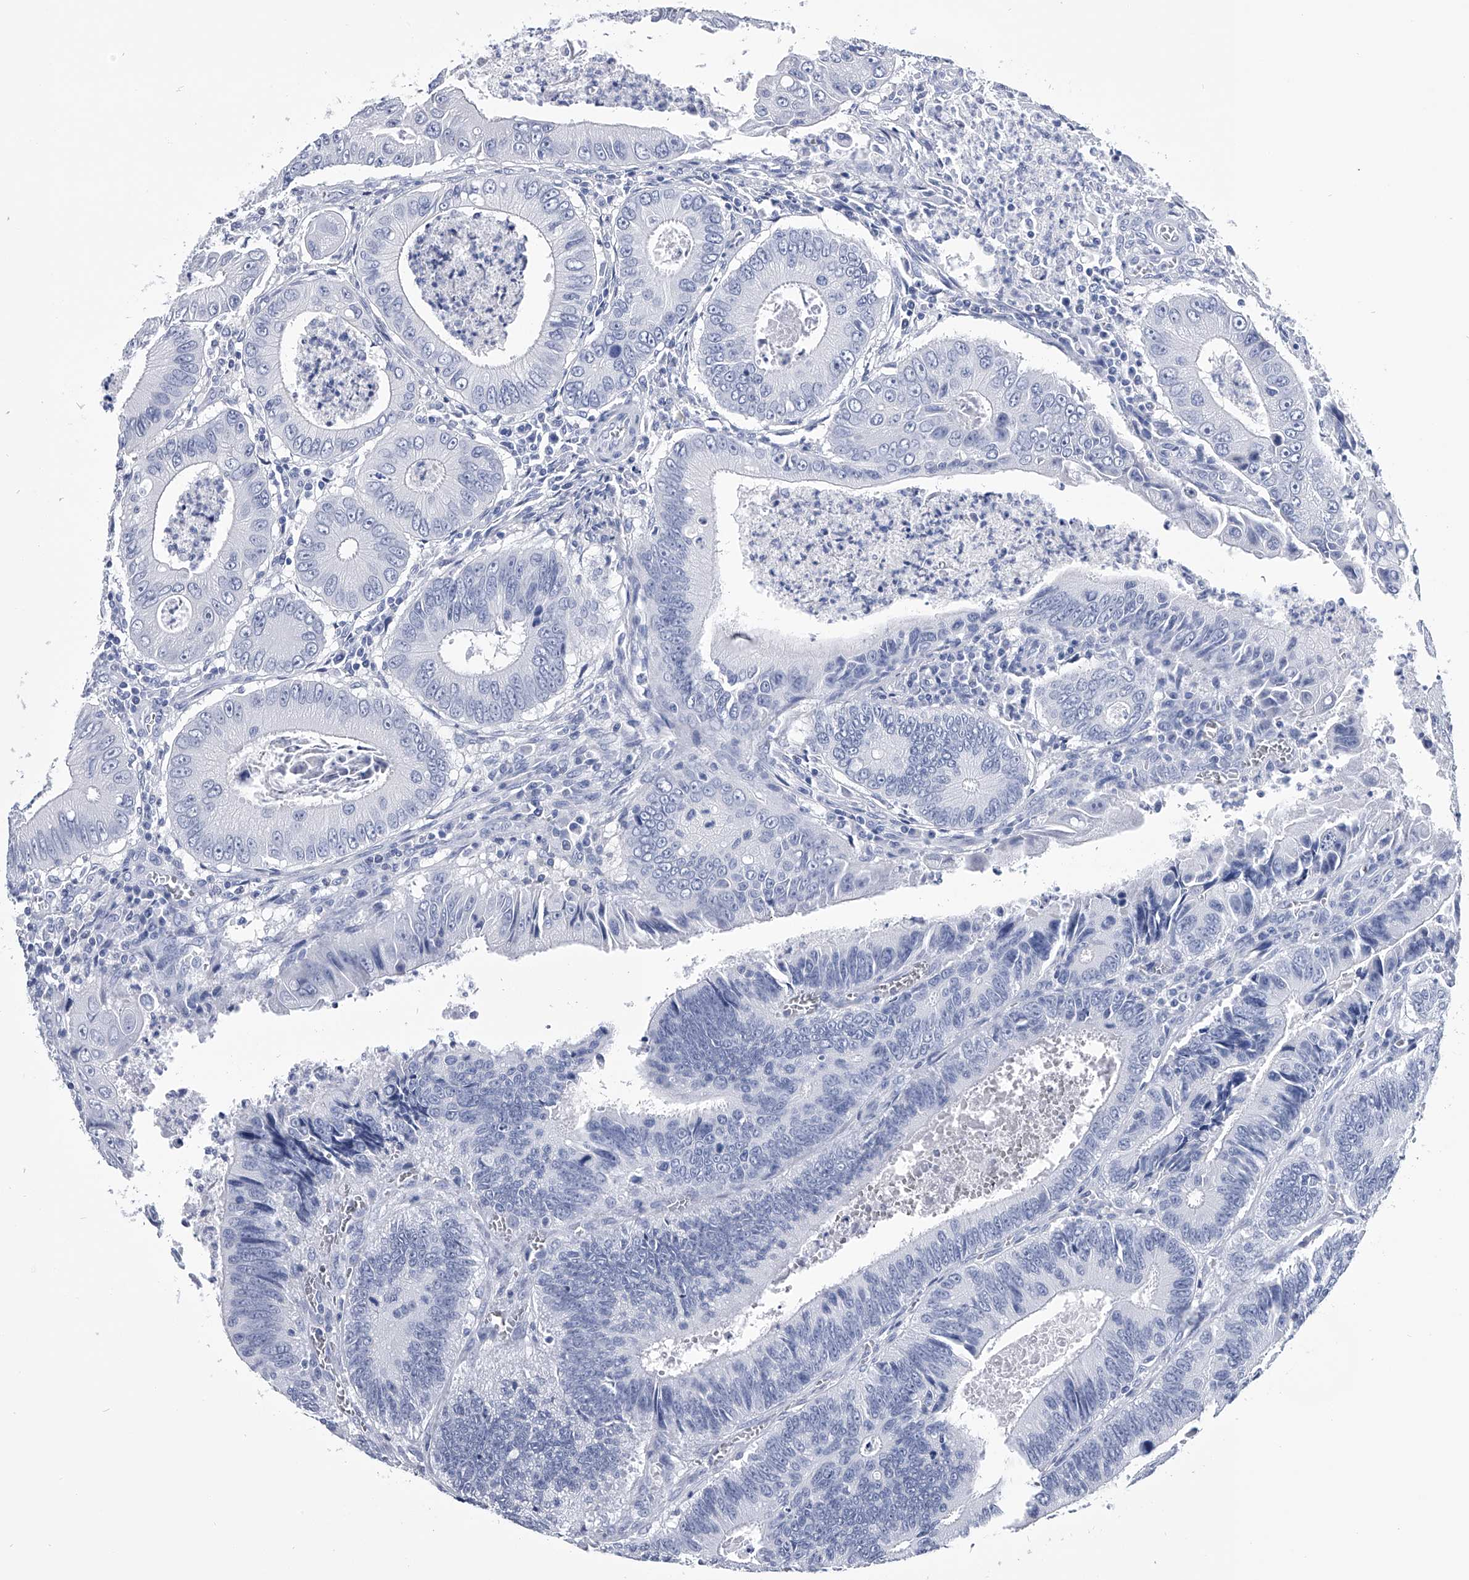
{"staining": {"intensity": "negative", "quantity": "none", "location": "none"}, "tissue": "colorectal cancer", "cell_type": "Tumor cells", "image_type": "cancer", "snomed": [{"axis": "morphology", "description": "Inflammation, NOS"}, {"axis": "morphology", "description": "Adenocarcinoma, NOS"}, {"axis": "topography", "description": "Colon"}], "caption": "Colorectal cancer was stained to show a protein in brown. There is no significant expression in tumor cells.", "gene": "PDXK", "patient": {"sex": "male", "age": 72}}